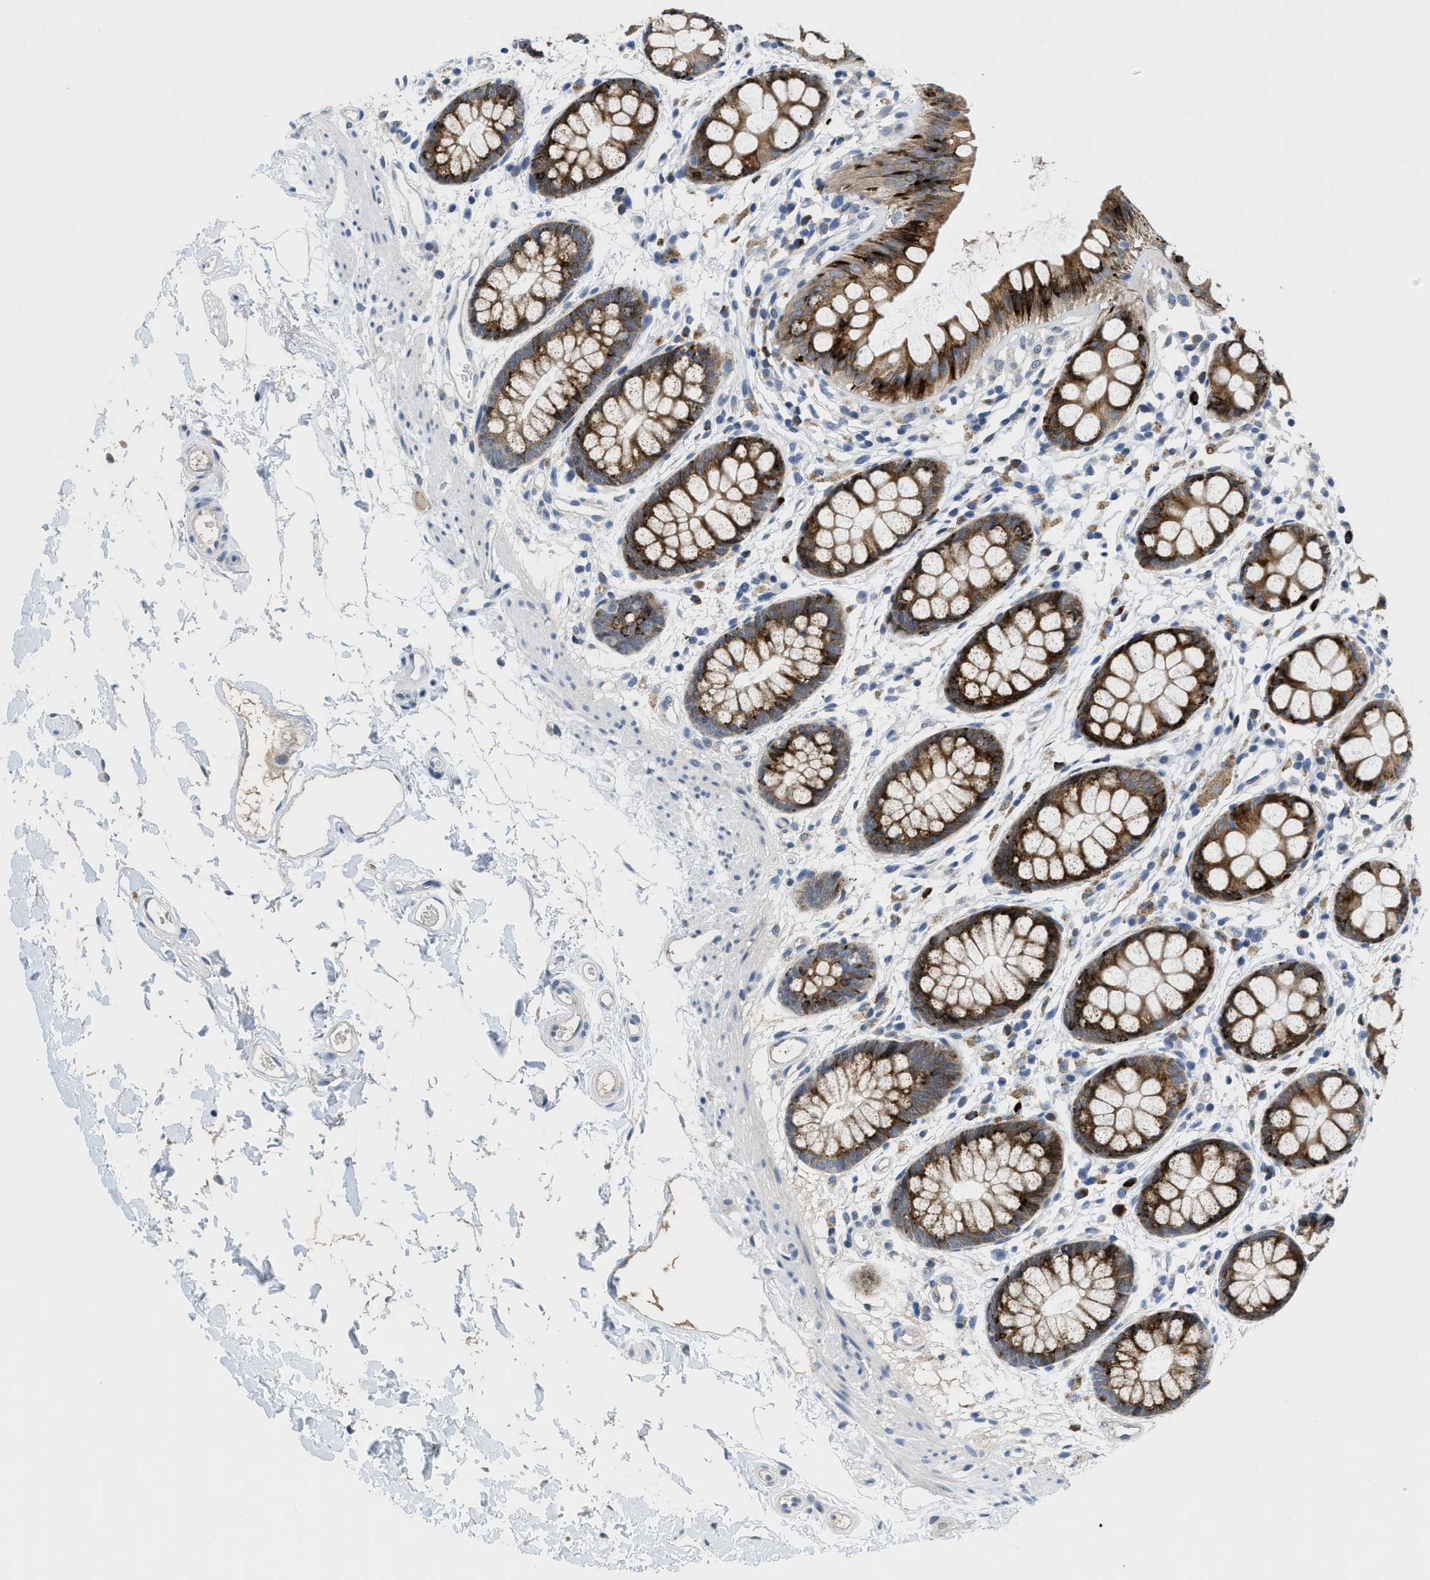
{"staining": {"intensity": "strong", "quantity": "25%-75%", "location": "cytoplasmic/membranous"}, "tissue": "rectum", "cell_type": "Glandular cells", "image_type": "normal", "snomed": [{"axis": "morphology", "description": "Normal tissue, NOS"}, {"axis": "topography", "description": "Rectum"}], "caption": "Brown immunohistochemical staining in benign human rectum displays strong cytoplasmic/membranous staining in approximately 25%-75% of glandular cells.", "gene": "OR9K2", "patient": {"sex": "female", "age": 66}}